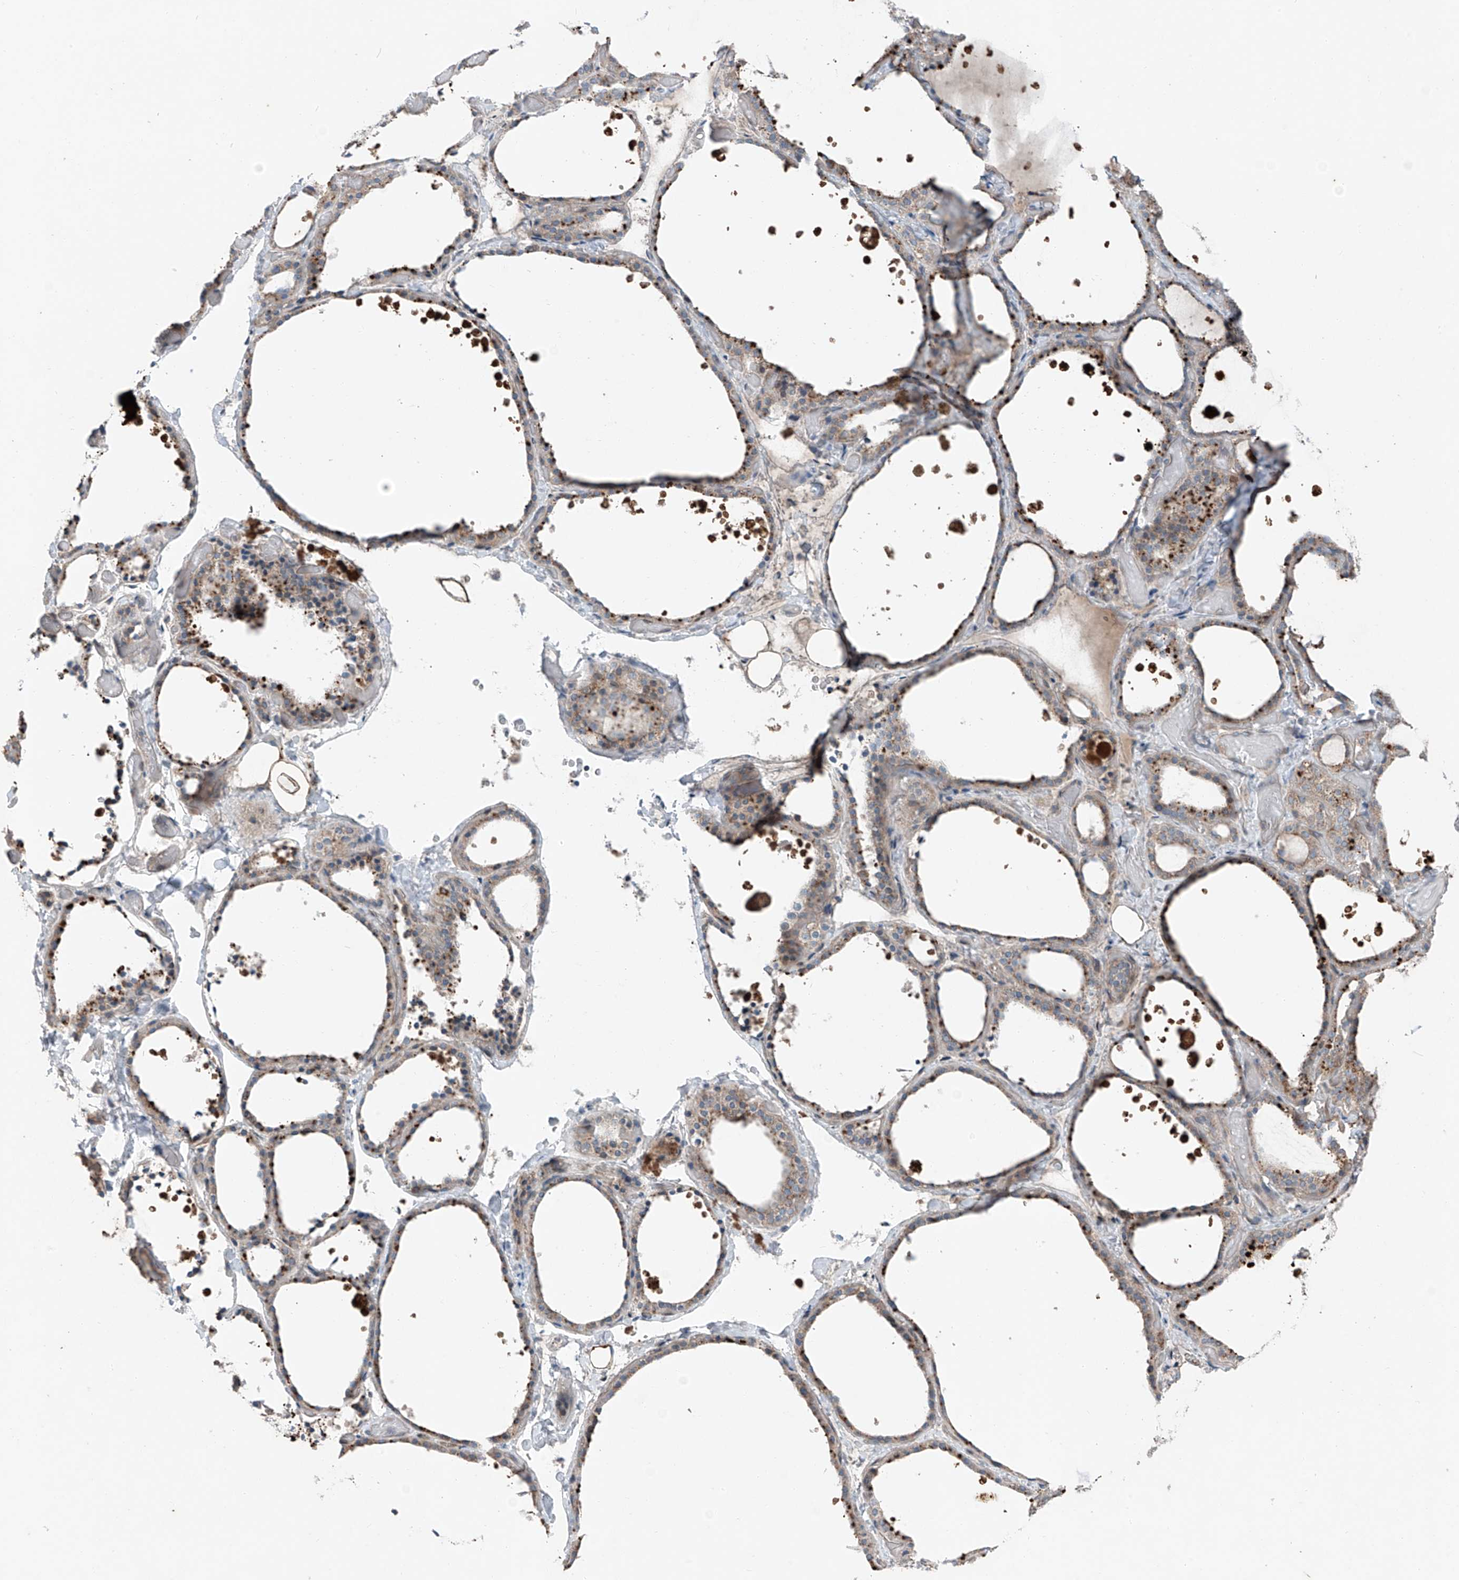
{"staining": {"intensity": "weak", "quantity": ">75%", "location": "cytoplasmic/membranous"}, "tissue": "thyroid gland", "cell_type": "Glandular cells", "image_type": "normal", "snomed": [{"axis": "morphology", "description": "Normal tissue, NOS"}, {"axis": "topography", "description": "Thyroid gland"}], "caption": "Weak cytoplasmic/membranous protein expression is appreciated in about >75% of glandular cells in thyroid gland.", "gene": "FOXRED2", "patient": {"sex": "female", "age": 44}}